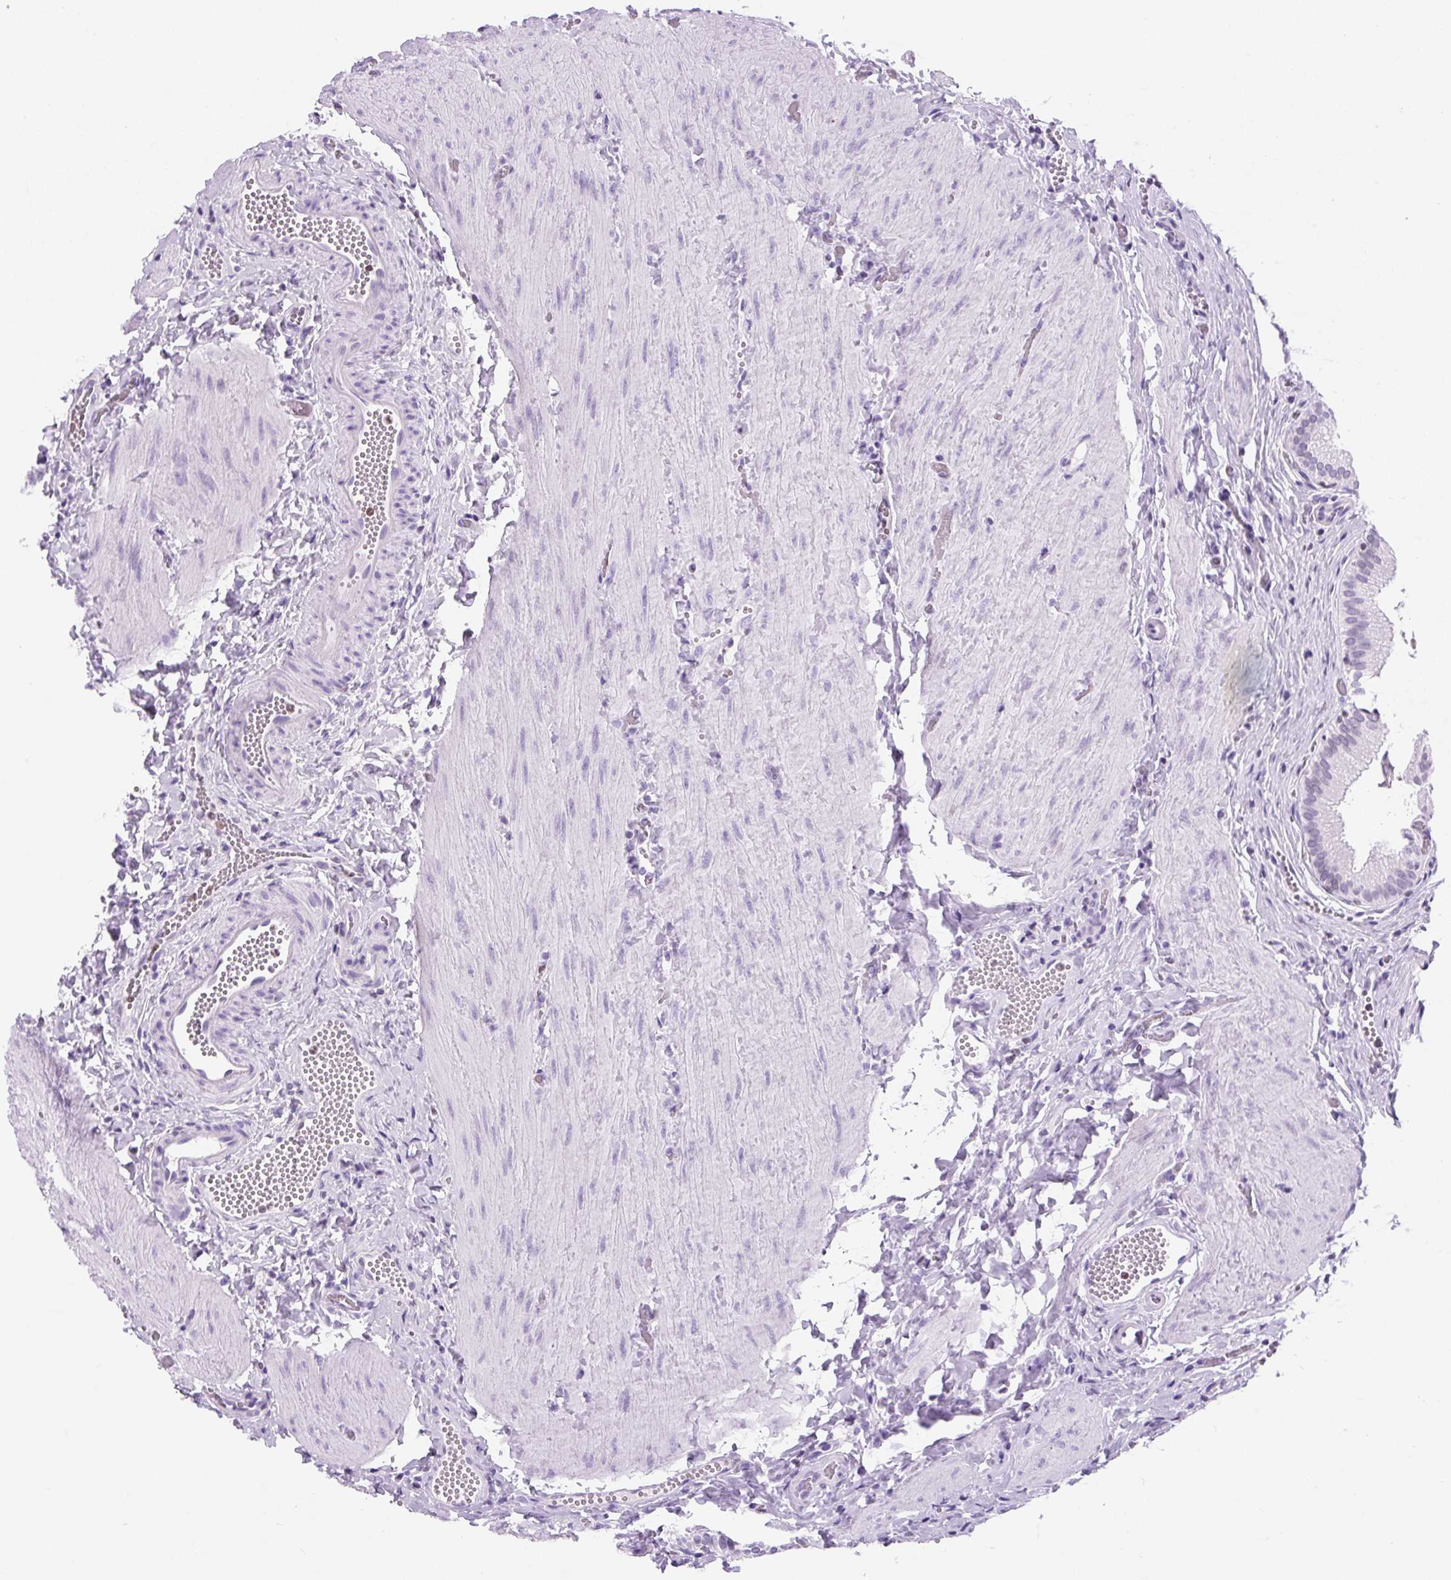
{"staining": {"intensity": "negative", "quantity": "none", "location": "none"}, "tissue": "gallbladder", "cell_type": "Glandular cells", "image_type": "normal", "snomed": [{"axis": "morphology", "description": "Normal tissue, NOS"}, {"axis": "topography", "description": "Gallbladder"}], "caption": "Immunohistochemistry micrograph of unremarkable gallbladder stained for a protein (brown), which reveals no positivity in glandular cells.", "gene": "VPREB1", "patient": {"sex": "male", "age": 17}}